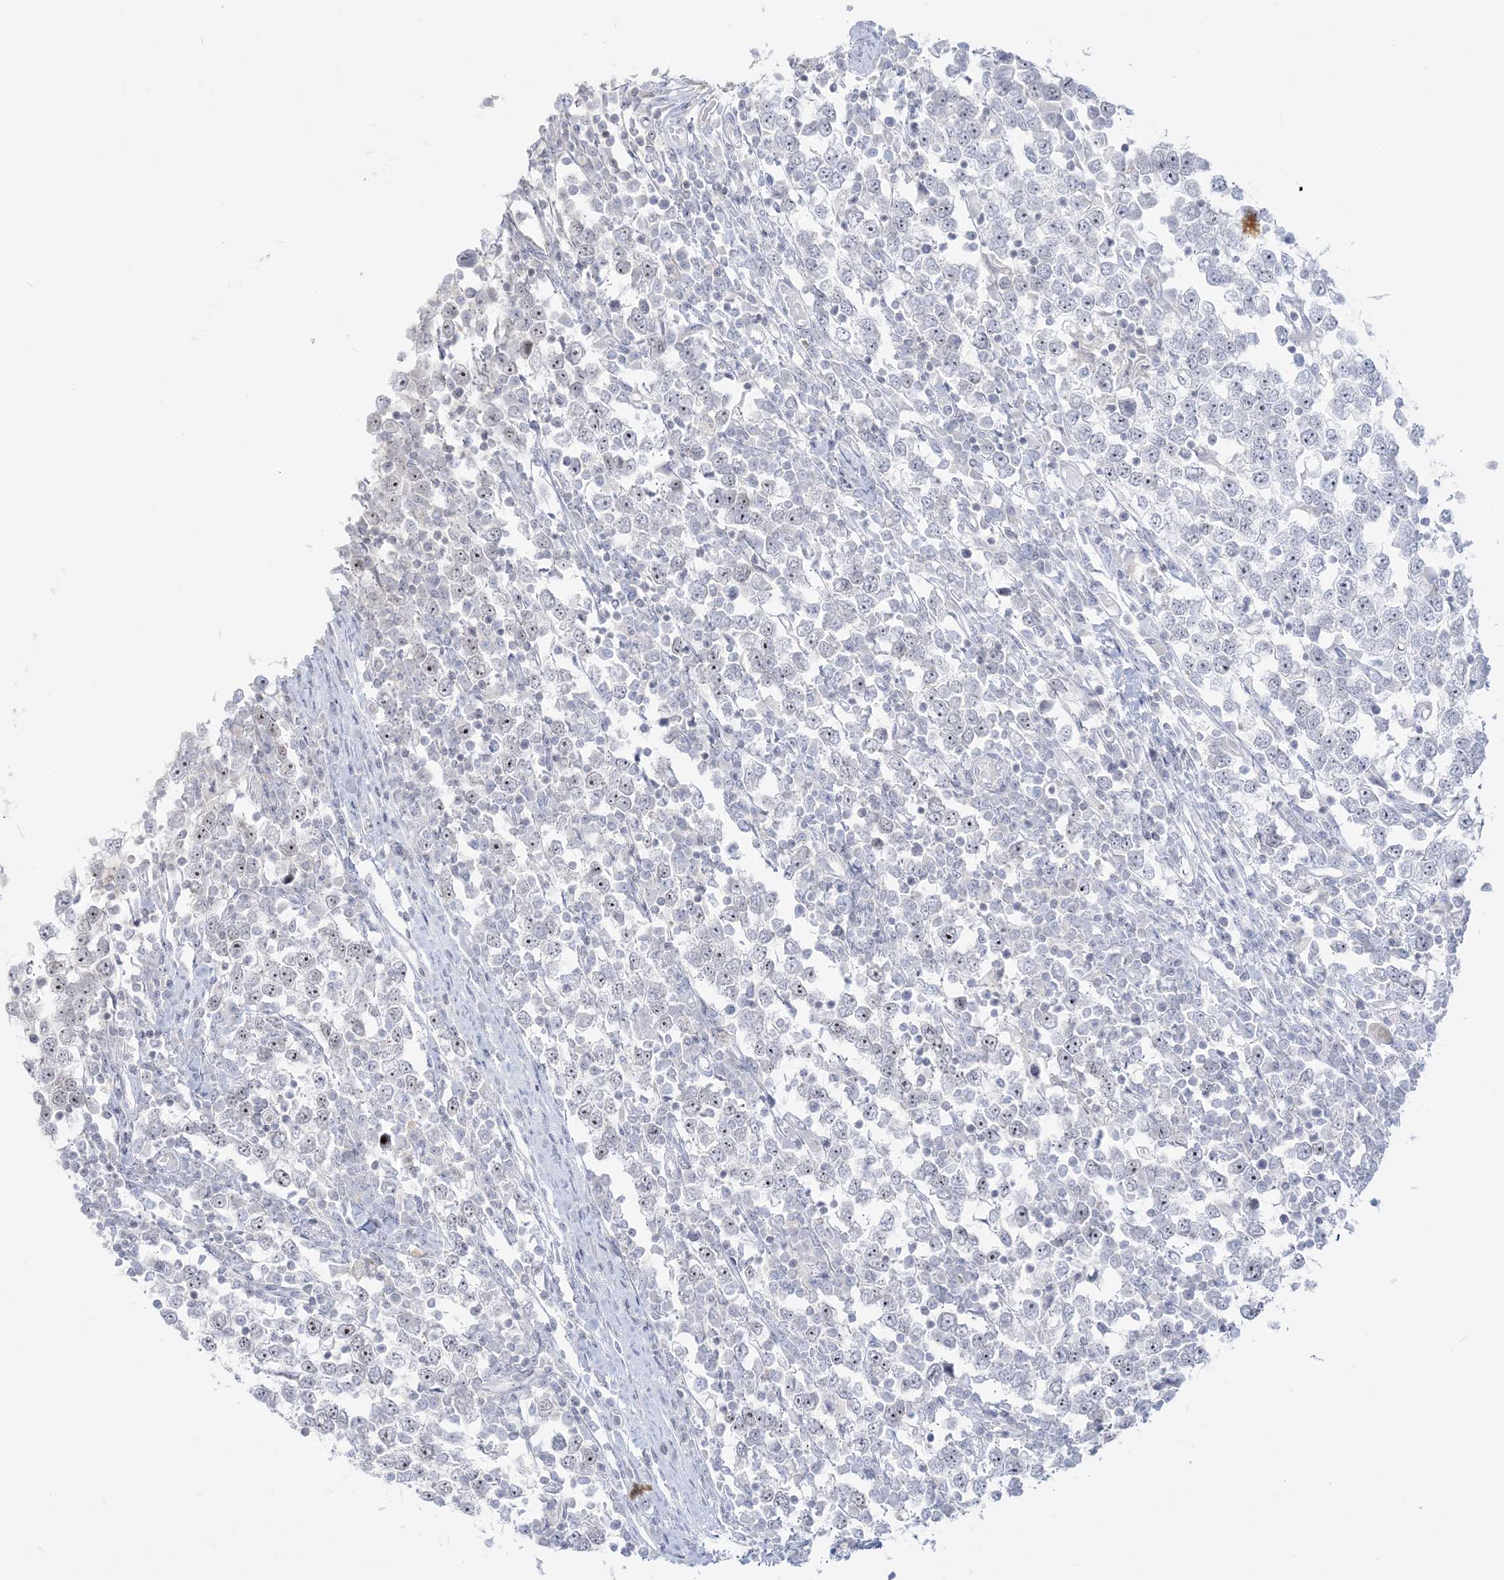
{"staining": {"intensity": "negative", "quantity": "none", "location": "none"}, "tissue": "testis cancer", "cell_type": "Tumor cells", "image_type": "cancer", "snomed": [{"axis": "morphology", "description": "Seminoma, NOS"}, {"axis": "topography", "description": "Testis"}], "caption": "Immunohistochemical staining of human testis cancer shows no significant positivity in tumor cells.", "gene": "SH3BP4", "patient": {"sex": "male", "age": 65}}